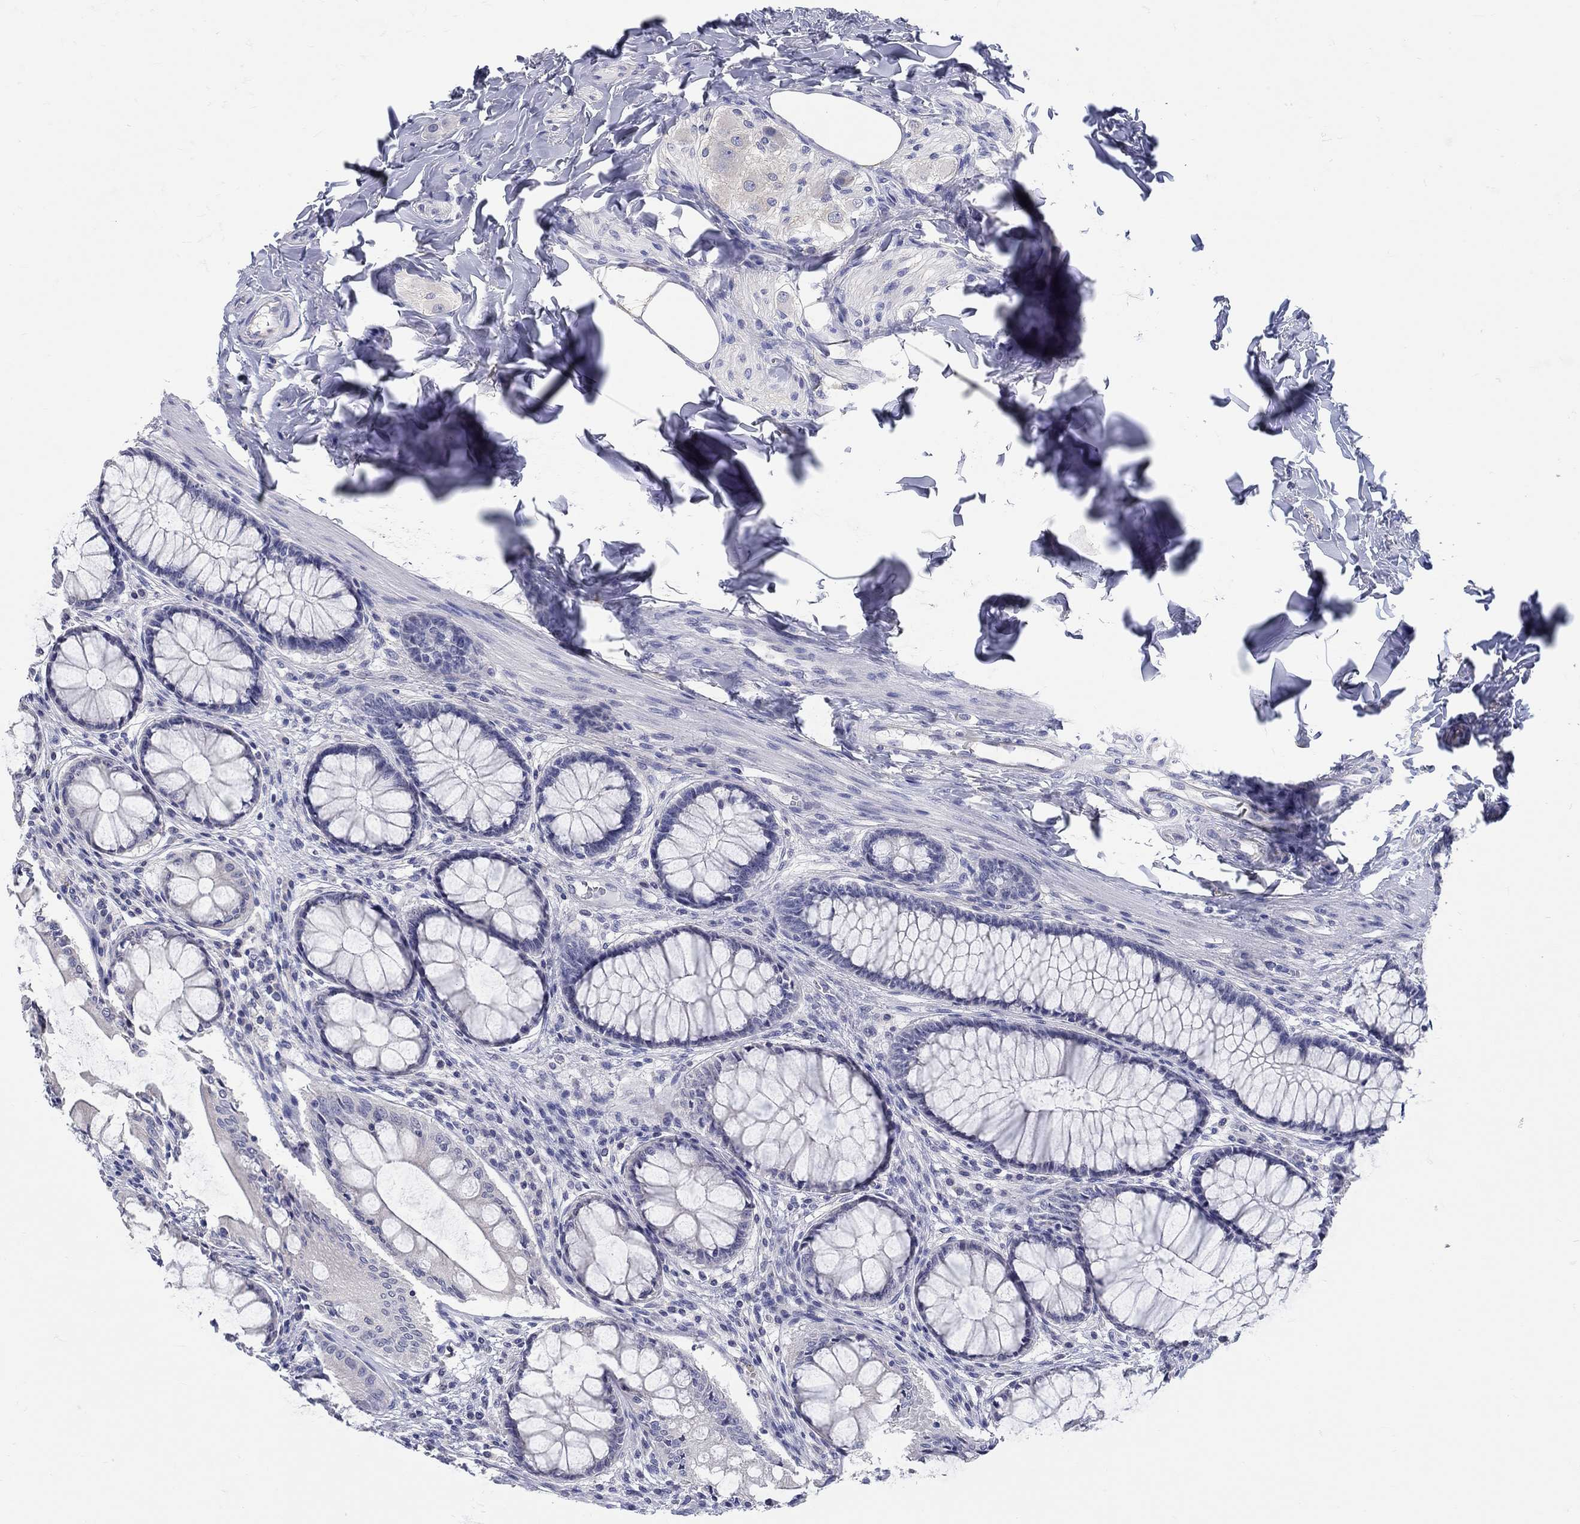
{"staining": {"intensity": "negative", "quantity": "none", "location": "none"}, "tissue": "colon", "cell_type": "Endothelial cells", "image_type": "normal", "snomed": [{"axis": "morphology", "description": "Normal tissue, NOS"}, {"axis": "topography", "description": "Colon"}], "caption": "The image shows no staining of endothelial cells in normal colon. (Brightfield microscopy of DAB (3,3'-diaminobenzidine) IHC at high magnification).", "gene": "LRRC4C", "patient": {"sex": "female", "age": 65}}